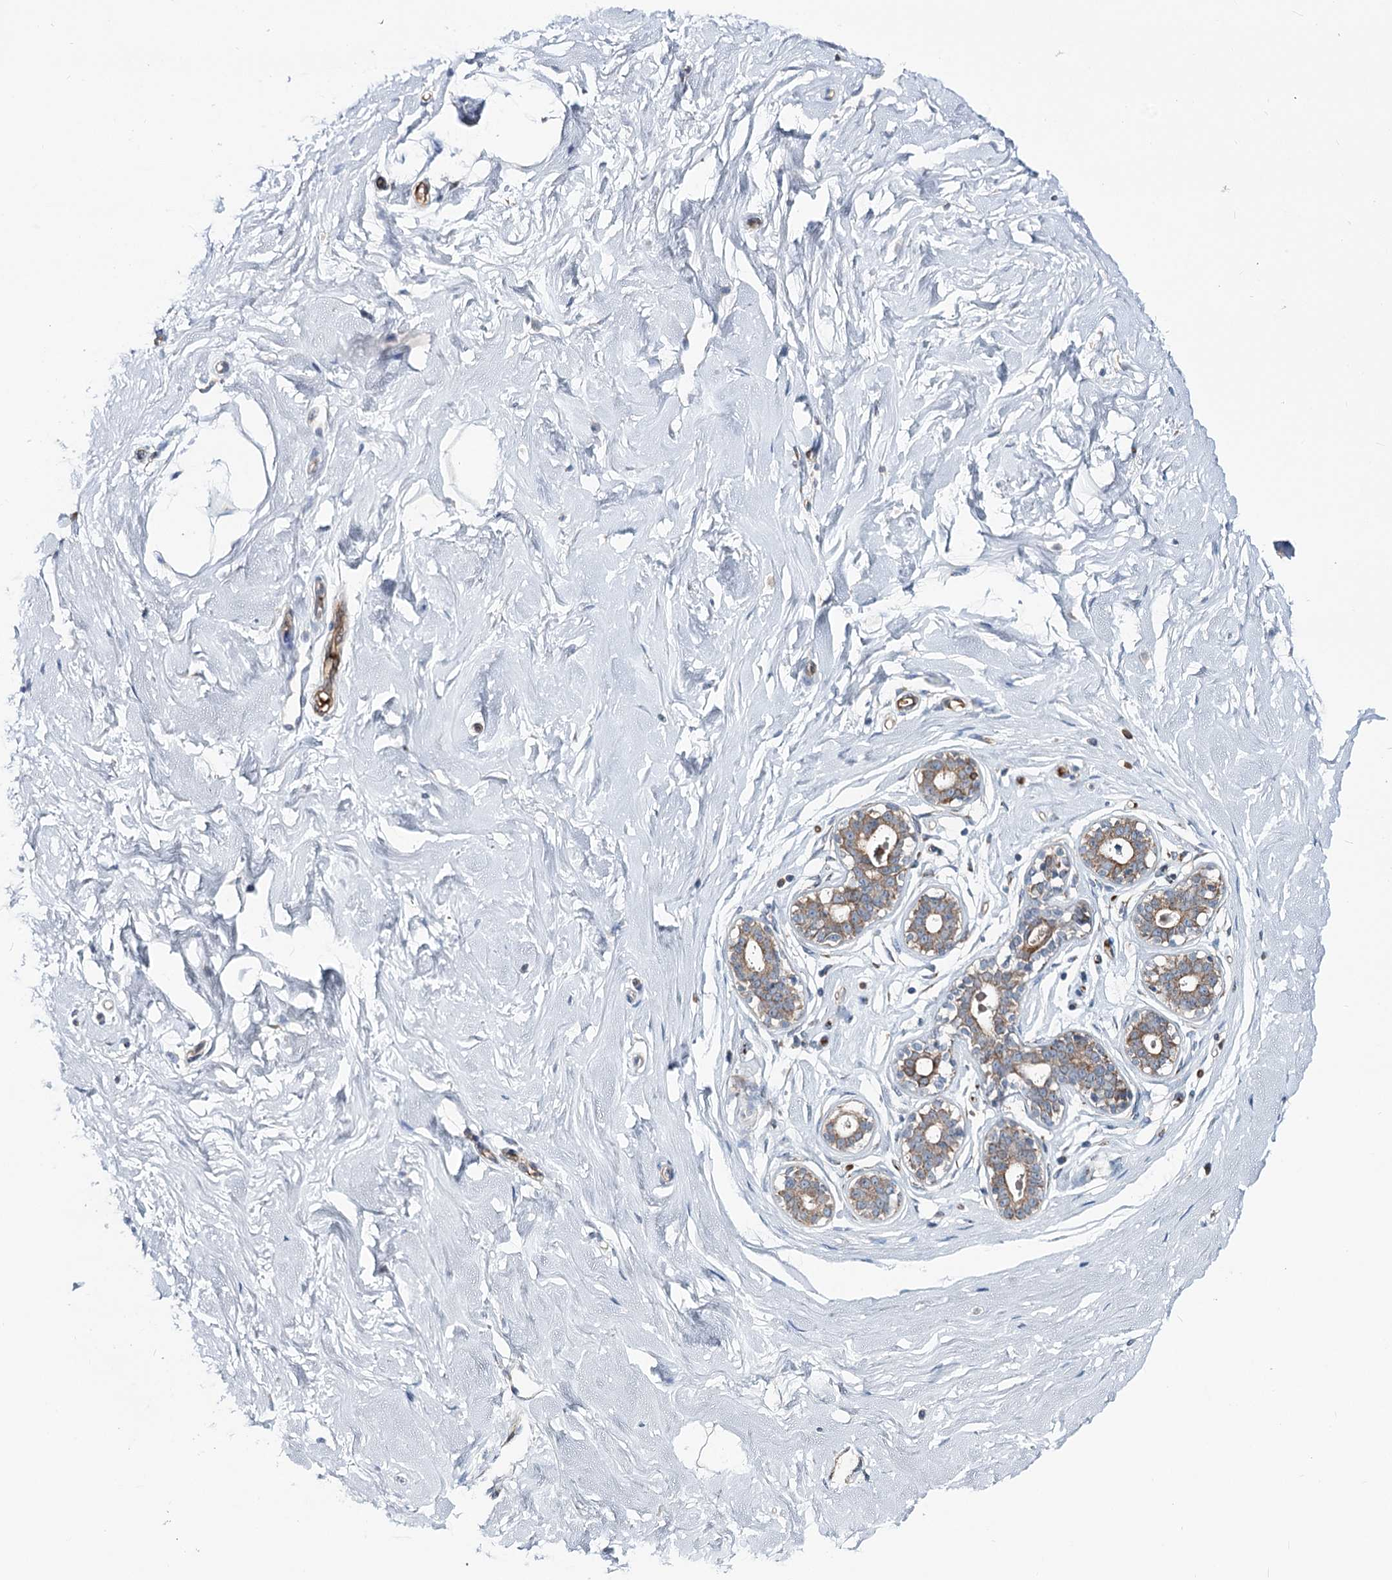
{"staining": {"intensity": "negative", "quantity": "none", "location": "none"}, "tissue": "breast", "cell_type": "Adipocytes", "image_type": "normal", "snomed": [{"axis": "morphology", "description": "Normal tissue, NOS"}, {"axis": "morphology", "description": "Adenoma, NOS"}, {"axis": "topography", "description": "Breast"}], "caption": "Adipocytes show no significant staining in unremarkable breast. The staining is performed using DAB brown chromogen with nuclei counter-stained in using hematoxylin.", "gene": "CIB4", "patient": {"sex": "female", "age": 23}}